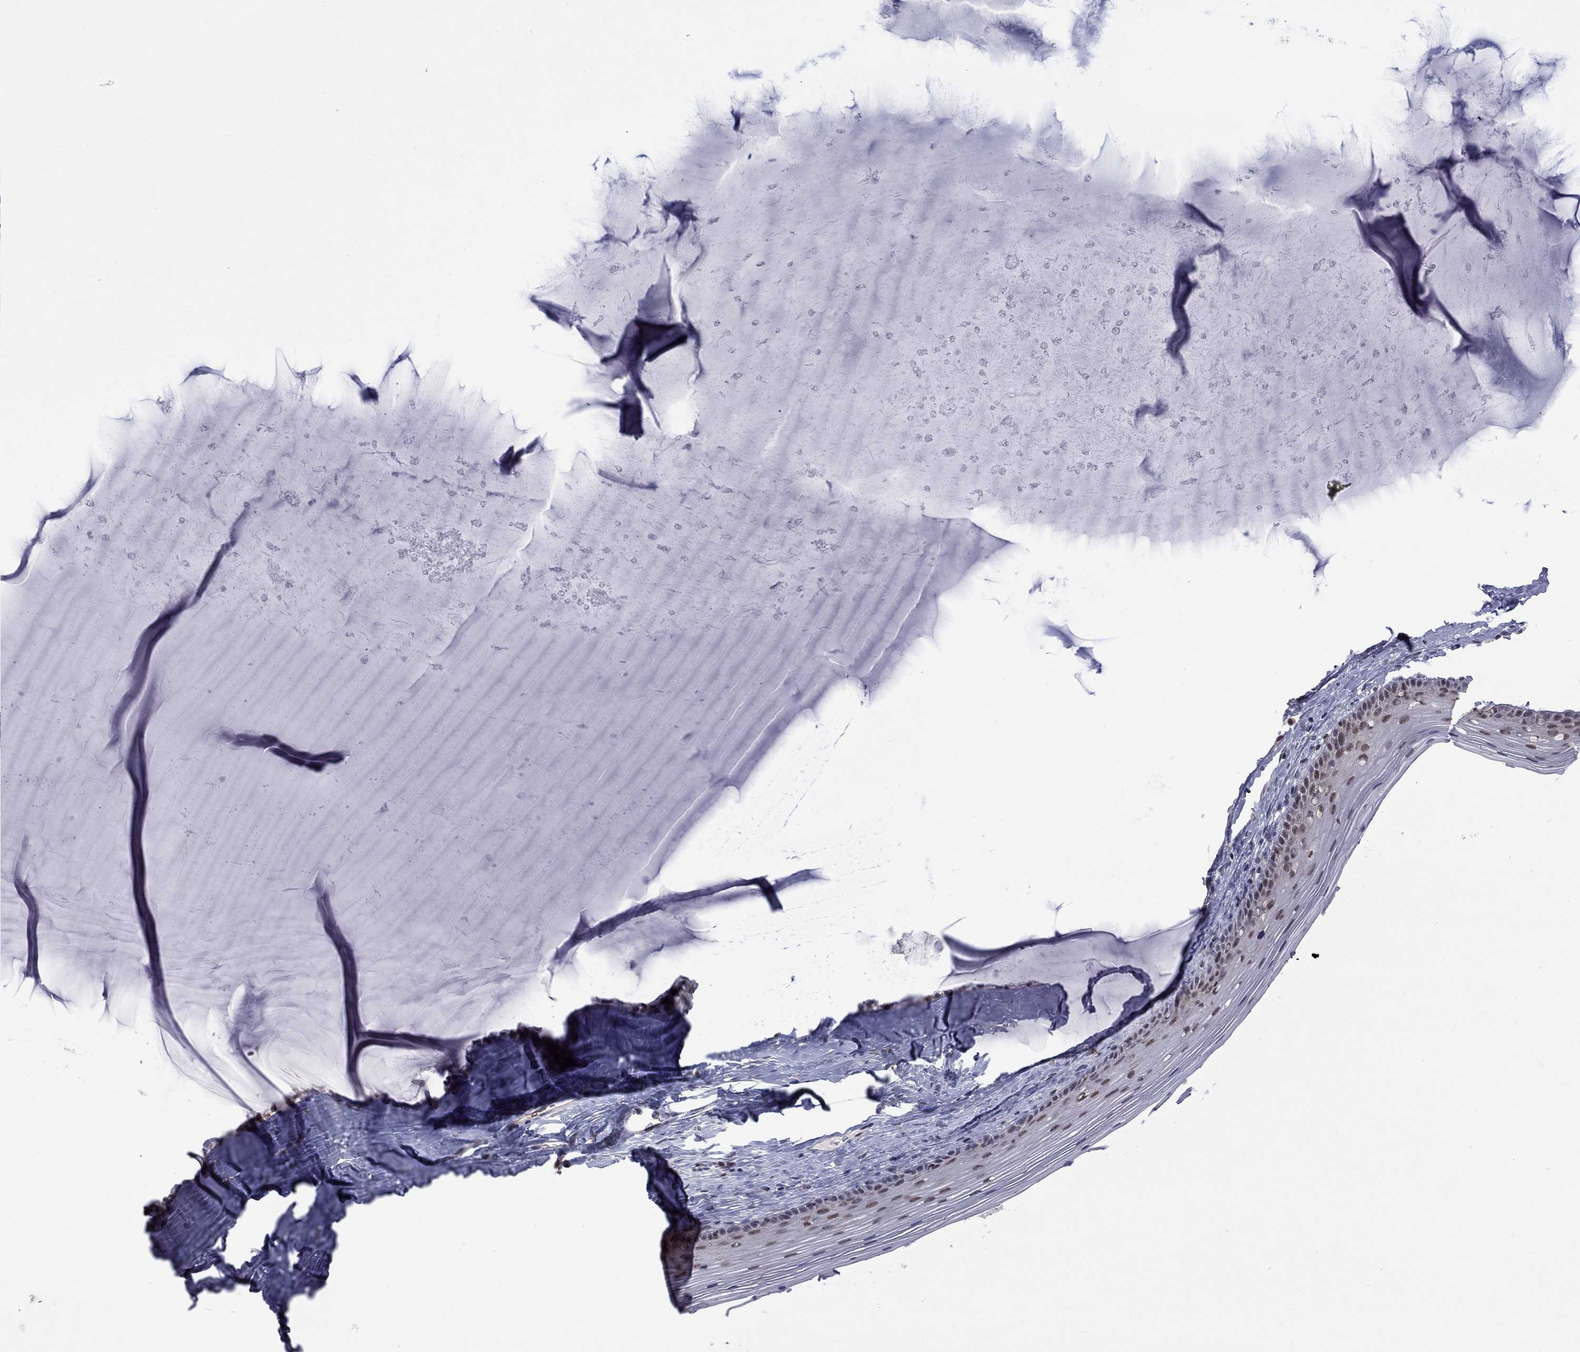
{"staining": {"intensity": "negative", "quantity": "none", "location": "none"}, "tissue": "cervix", "cell_type": "Glandular cells", "image_type": "normal", "snomed": [{"axis": "morphology", "description": "Normal tissue, NOS"}, {"axis": "topography", "description": "Cervix"}], "caption": "Immunohistochemistry photomicrograph of normal cervix: cervix stained with DAB (3,3'-diaminobenzidine) exhibits no significant protein staining in glandular cells. (DAB (3,3'-diaminobenzidine) immunohistochemistry (IHC) visualized using brightfield microscopy, high magnification).", "gene": "RFWD3", "patient": {"sex": "female", "age": 40}}